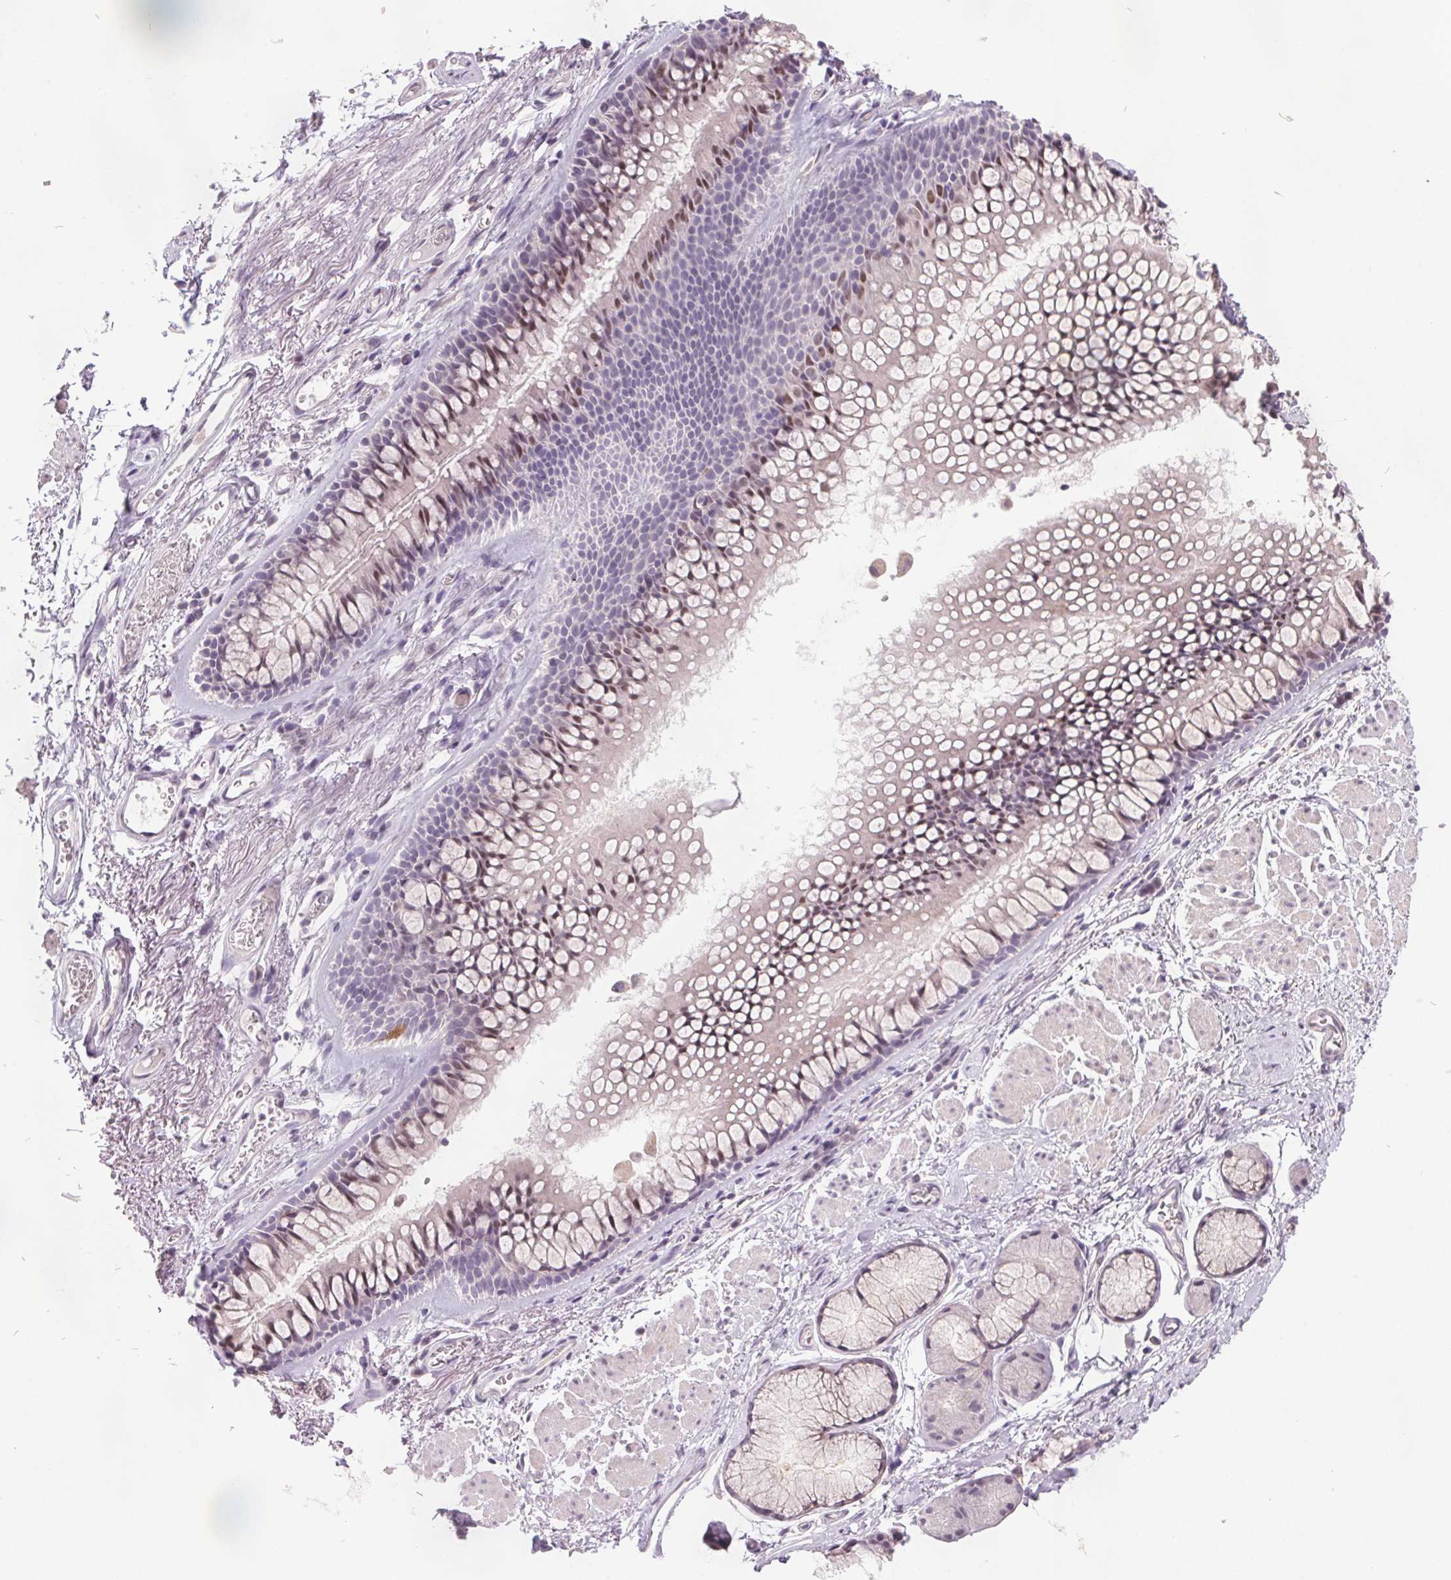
{"staining": {"intensity": "negative", "quantity": "none", "location": "none"}, "tissue": "soft tissue", "cell_type": "Fibroblasts", "image_type": "normal", "snomed": [{"axis": "morphology", "description": "Normal tissue, NOS"}, {"axis": "topography", "description": "Cartilage tissue"}, {"axis": "topography", "description": "Bronchus"}], "caption": "Immunohistochemical staining of benign soft tissue reveals no significant staining in fibroblasts. The staining is performed using DAB (3,3'-diaminobenzidine) brown chromogen with nuclei counter-stained in using hematoxylin.", "gene": "C2orf16", "patient": {"sex": "female", "age": 79}}